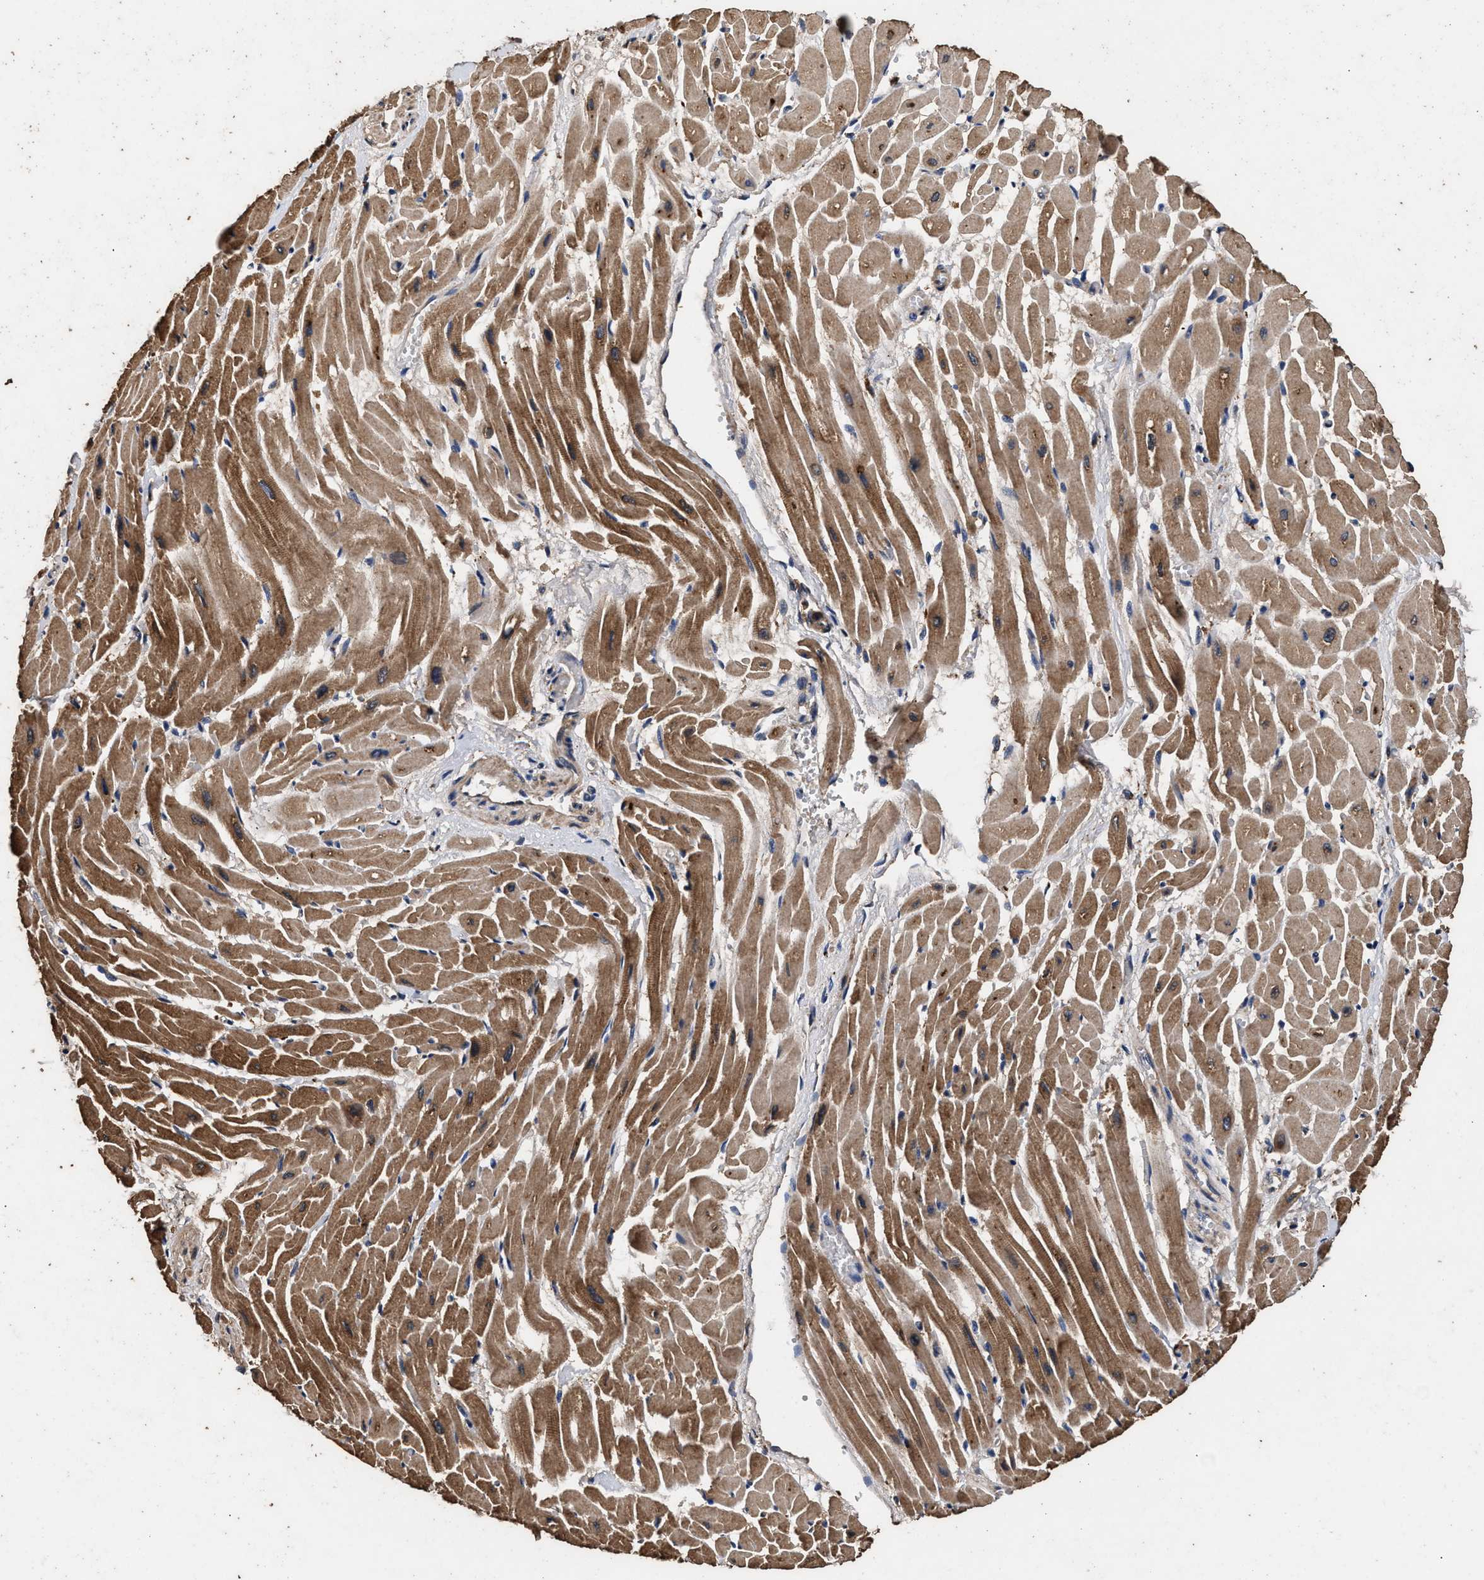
{"staining": {"intensity": "strong", "quantity": ">75%", "location": "cytoplasmic/membranous"}, "tissue": "heart muscle", "cell_type": "Cardiomyocytes", "image_type": "normal", "snomed": [{"axis": "morphology", "description": "Normal tissue, NOS"}, {"axis": "topography", "description": "Heart"}], "caption": "Protein expression analysis of benign human heart muscle reveals strong cytoplasmic/membranous staining in approximately >75% of cardiomyocytes. Immunohistochemistry stains the protein of interest in brown and the nuclei are stained blue.", "gene": "ENSG00000286112", "patient": {"sex": "male", "age": 45}}